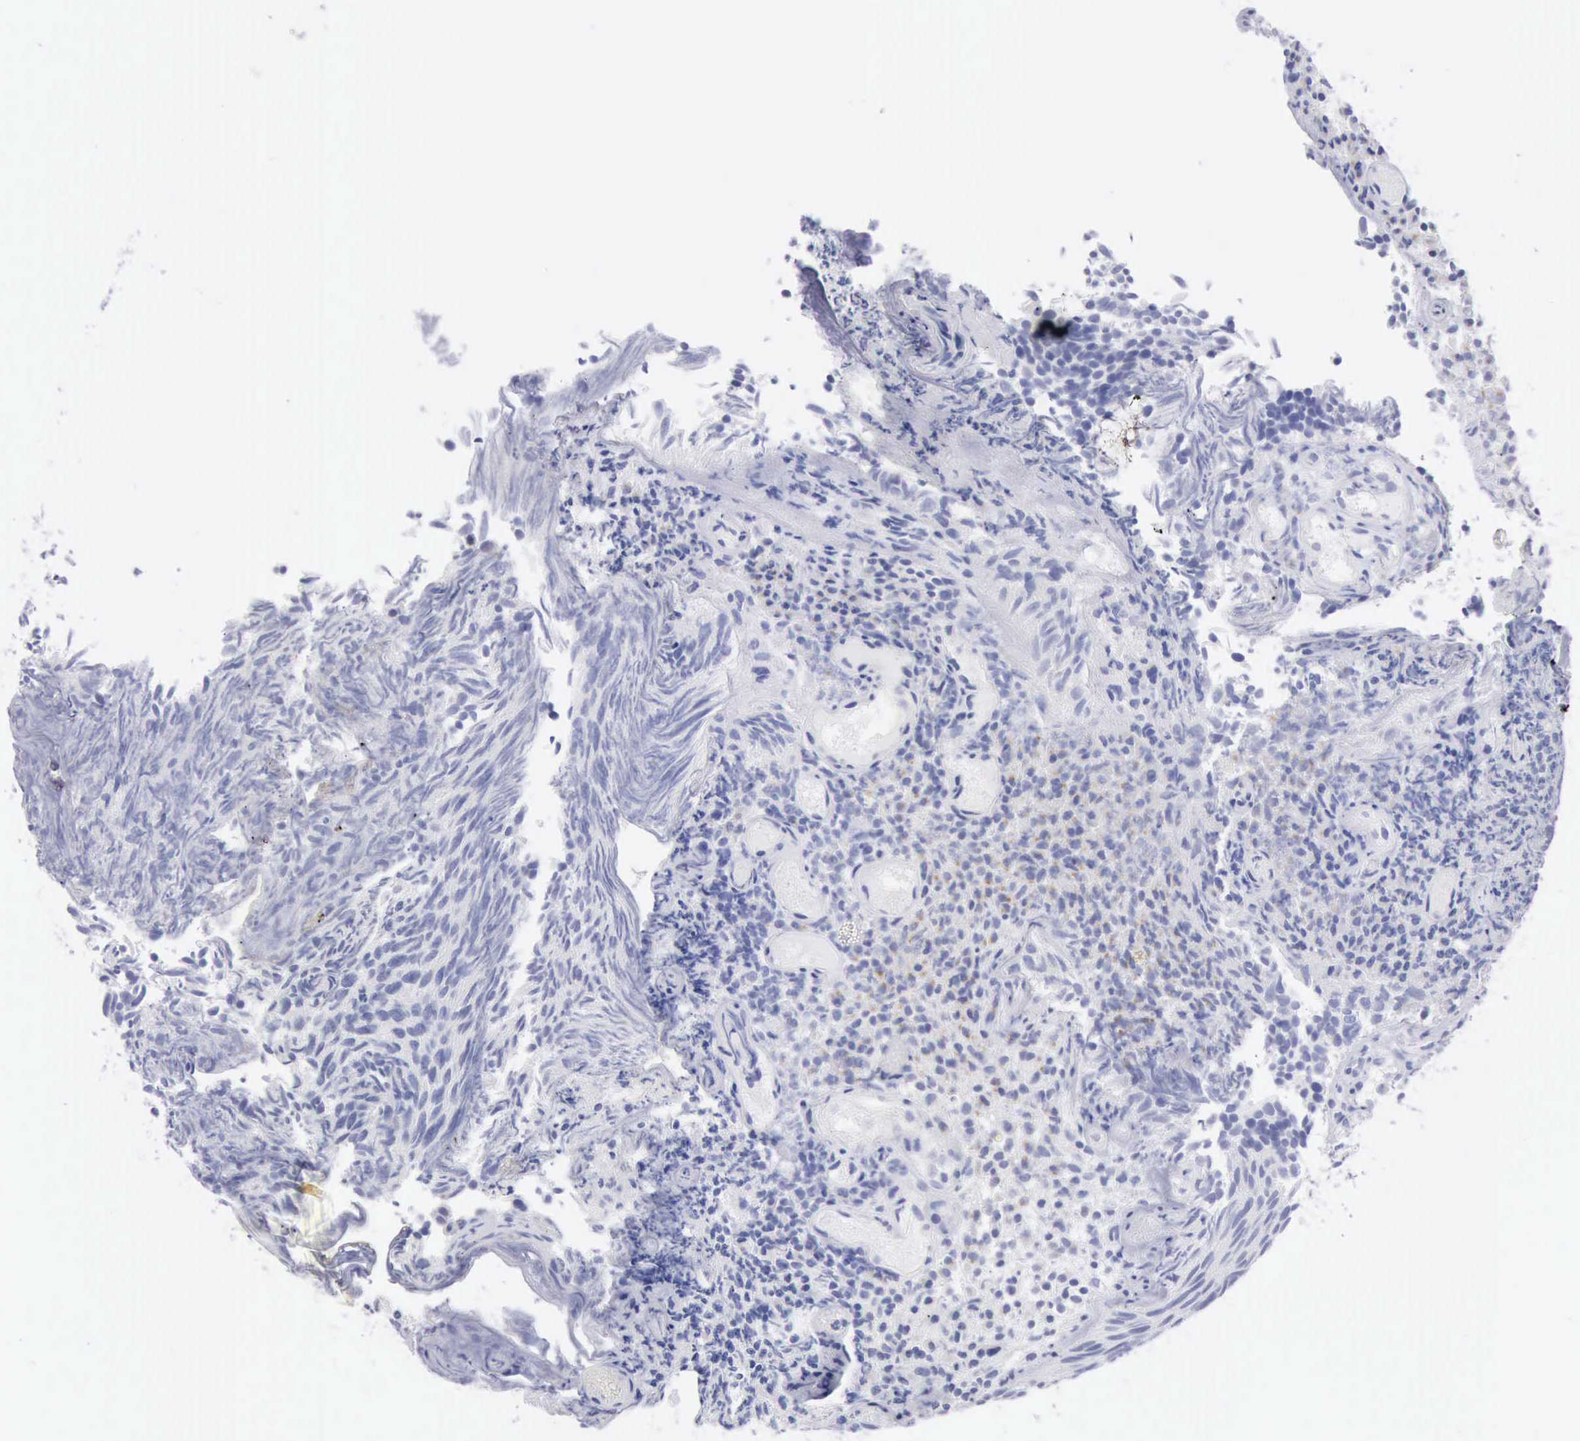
{"staining": {"intensity": "negative", "quantity": "none", "location": "none"}, "tissue": "urothelial cancer", "cell_type": "Tumor cells", "image_type": "cancer", "snomed": [{"axis": "morphology", "description": "Urothelial carcinoma, Low grade"}, {"axis": "topography", "description": "Urinary bladder"}], "caption": "Human urothelial cancer stained for a protein using immunohistochemistry displays no staining in tumor cells.", "gene": "ANGEL1", "patient": {"sex": "male", "age": 85}}